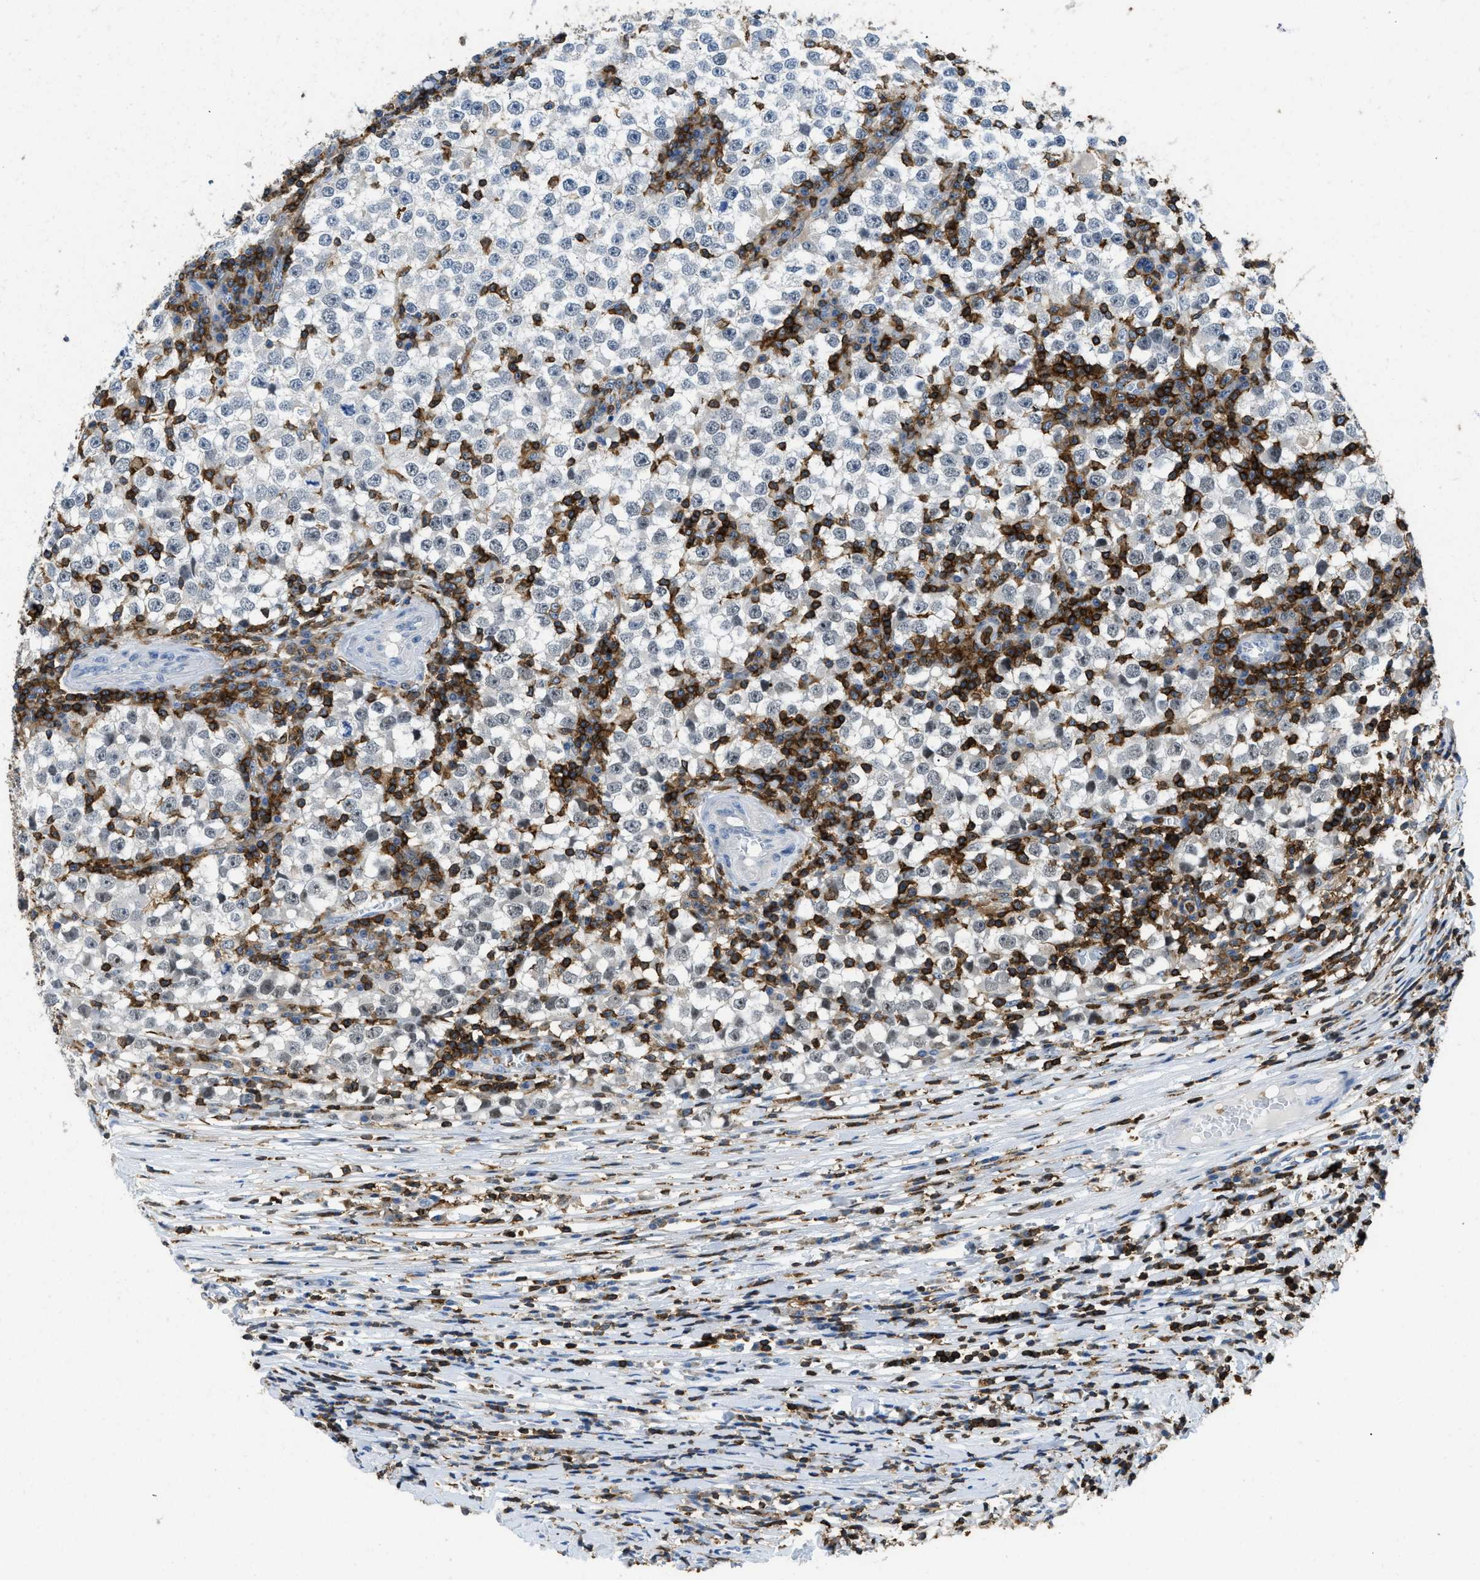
{"staining": {"intensity": "negative", "quantity": "none", "location": "none"}, "tissue": "testis cancer", "cell_type": "Tumor cells", "image_type": "cancer", "snomed": [{"axis": "morphology", "description": "Seminoma, NOS"}, {"axis": "topography", "description": "Testis"}], "caption": "A histopathology image of testis cancer stained for a protein demonstrates no brown staining in tumor cells.", "gene": "FAM151A", "patient": {"sex": "male", "age": 65}}